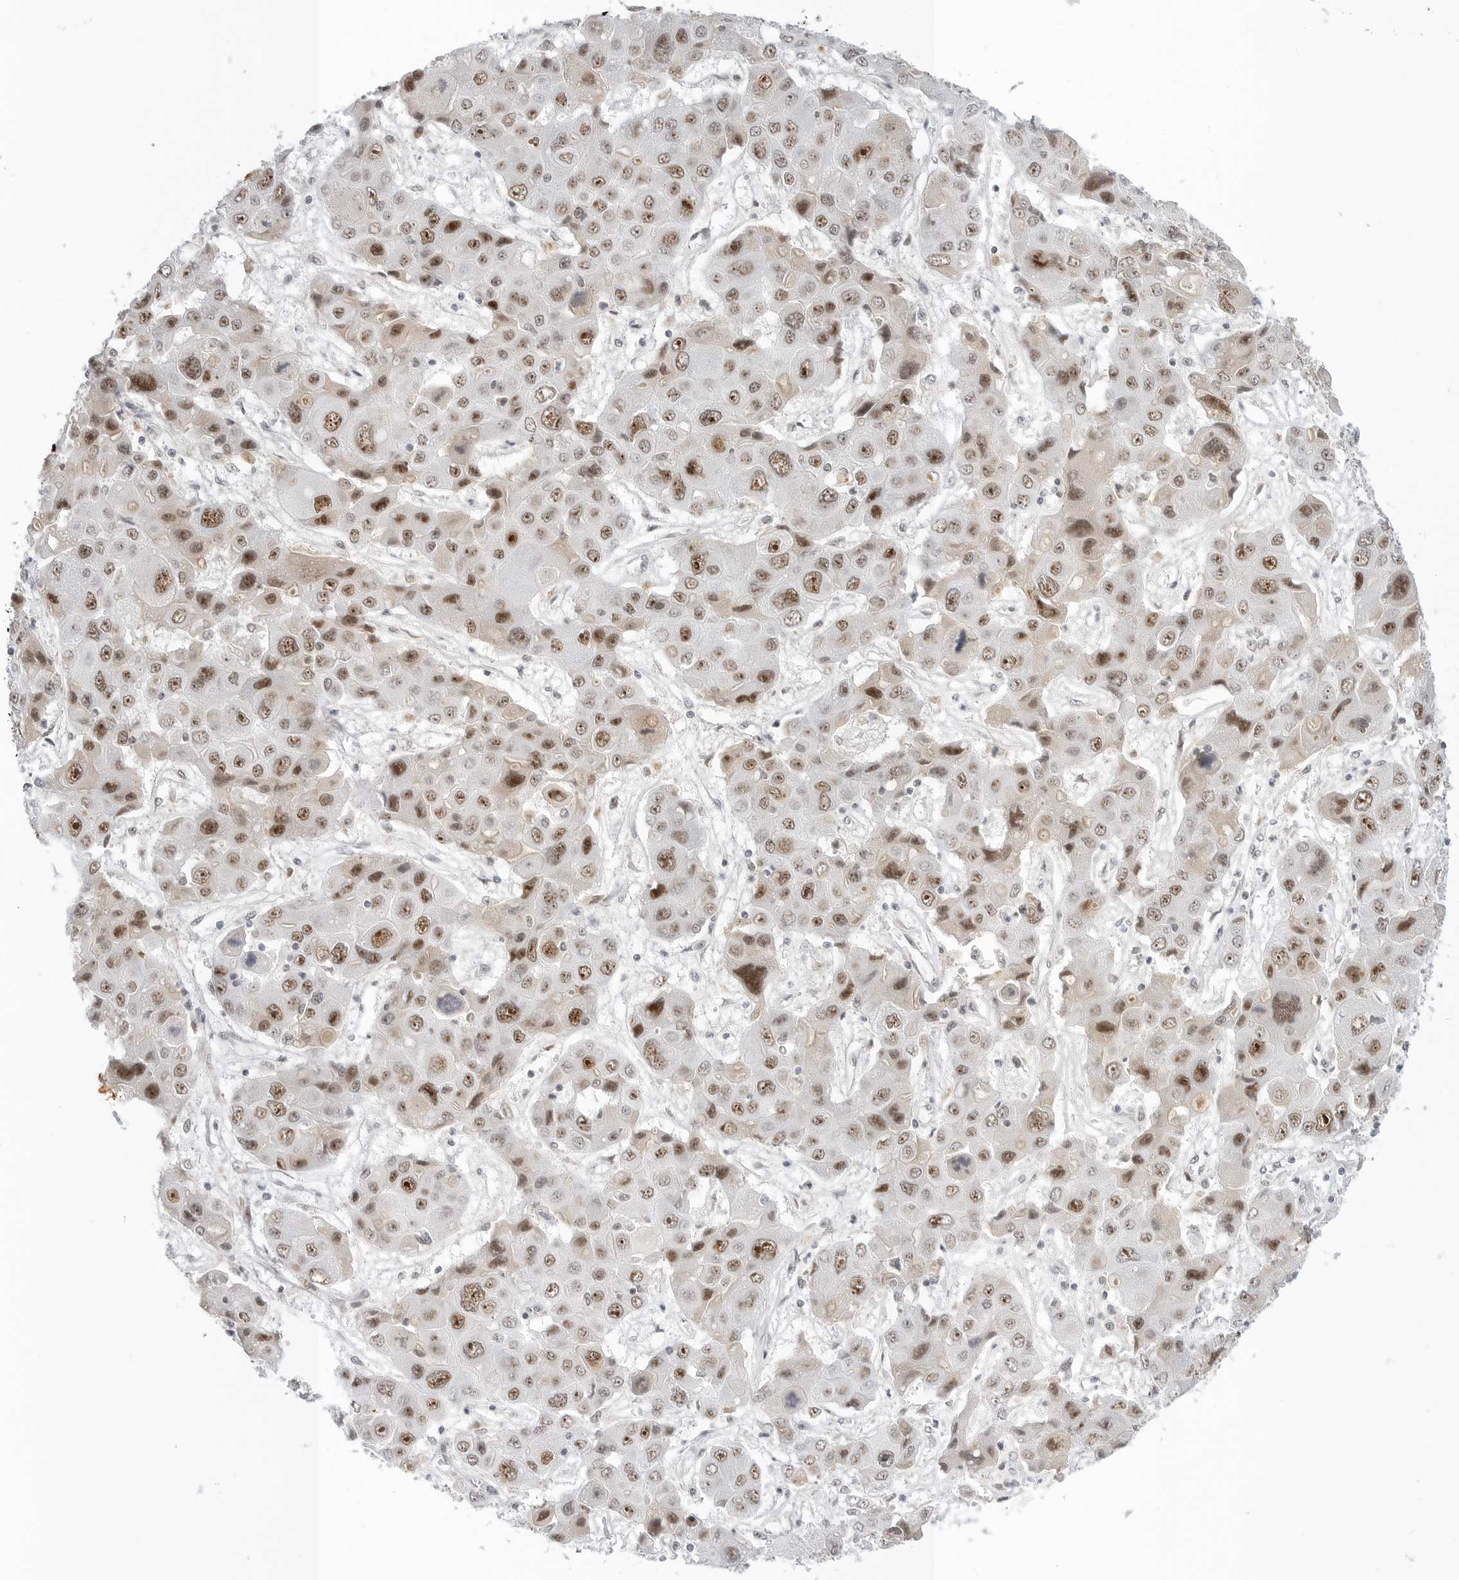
{"staining": {"intensity": "moderate", "quantity": ">75%", "location": "nuclear"}, "tissue": "liver cancer", "cell_type": "Tumor cells", "image_type": "cancer", "snomed": [{"axis": "morphology", "description": "Cholangiocarcinoma"}, {"axis": "topography", "description": "Liver"}], "caption": "The histopathology image displays a brown stain indicating the presence of a protein in the nuclear of tumor cells in liver cancer.", "gene": "WRAP53", "patient": {"sex": "male", "age": 67}}